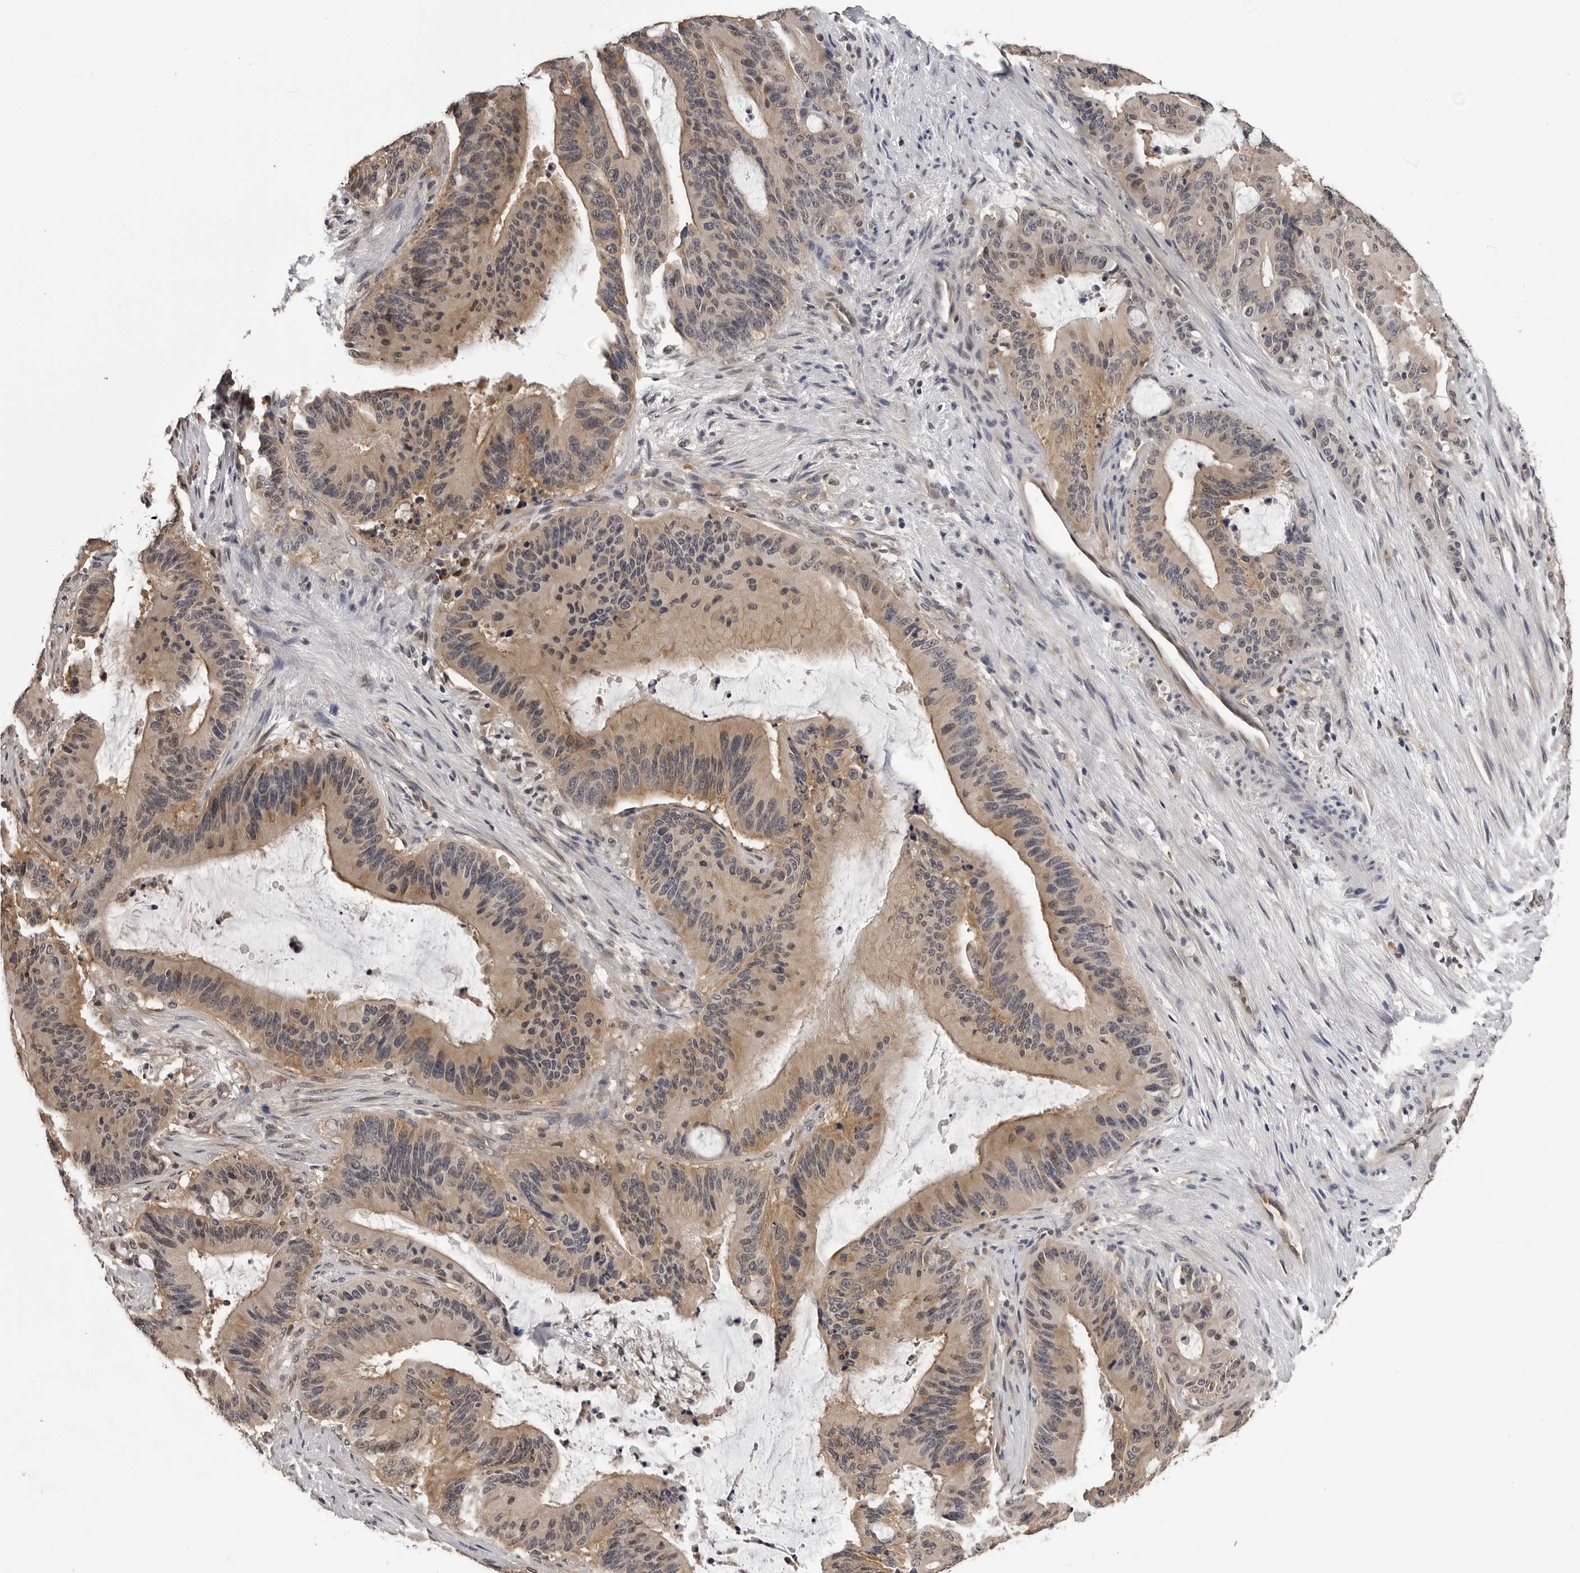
{"staining": {"intensity": "weak", "quantity": ">75%", "location": "cytoplasmic/membranous,nuclear"}, "tissue": "liver cancer", "cell_type": "Tumor cells", "image_type": "cancer", "snomed": [{"axis": "morphology", "description": "Normal tissue, NOS"}, {"axis": "morphology", "description": "Cholangiocarcinoma"}, {"axis": "topography", "description": "Liver"}, {"axis": "topography", "description": "Peripheral nerve tissue"}], "caption": "A high-resolution photomicrograph shows IHC staining of cholangiocarcinoma (liver), which reveals weak cytoplasmic/membranous and nuclear positivity in approximately >75% of tumor cells. (DAB (3,3'-diaminobenzidine) = brown stain, brightfield microscopy at high magnification).", "gene": "TRMT13", "patient": {"sex": "female", "age": 73}}